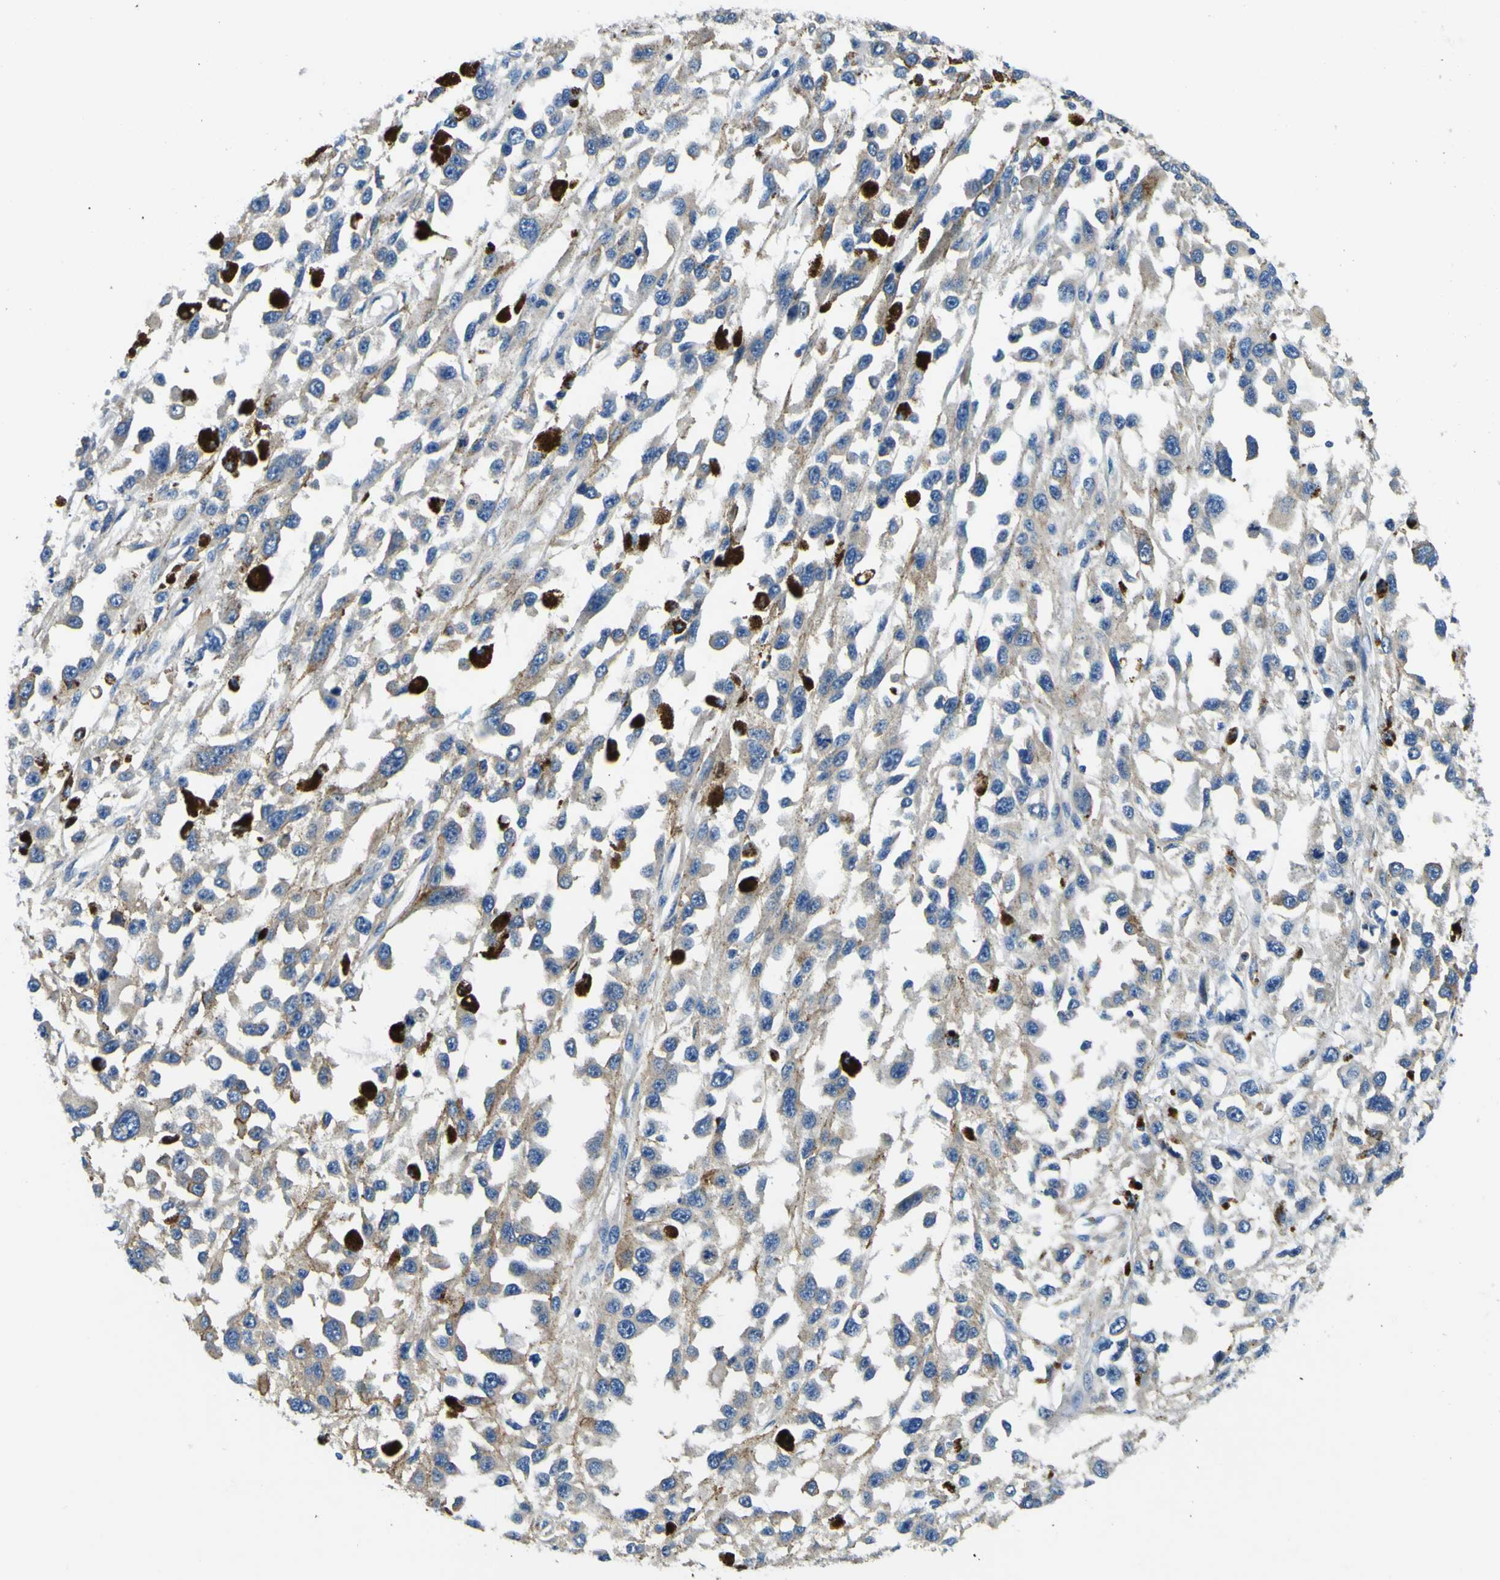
{"staining": {"intensity": "moderate", "quantity": "<25%", "location": "cytoplasmic/membranous"}, "tissue": "melanoma", "cell_type": "Tumor cells", "image_type": "cancer", "snomed": [{"axis": "morphology", "description": "Malignant melanoma, Metastatic site"}, {"axis": "topography", "description": "Lymph node"}], "caption": "The image demonstrates a brown stain indicating the presence of a protein in the cytoplasmic/membranous of tumor cells in malignant melanoma (metastatic site). (IHC, brightfield microscopy, high magnification).", "gene": "CLSTN1", "patient": {"sex": "male", "age": 59}}